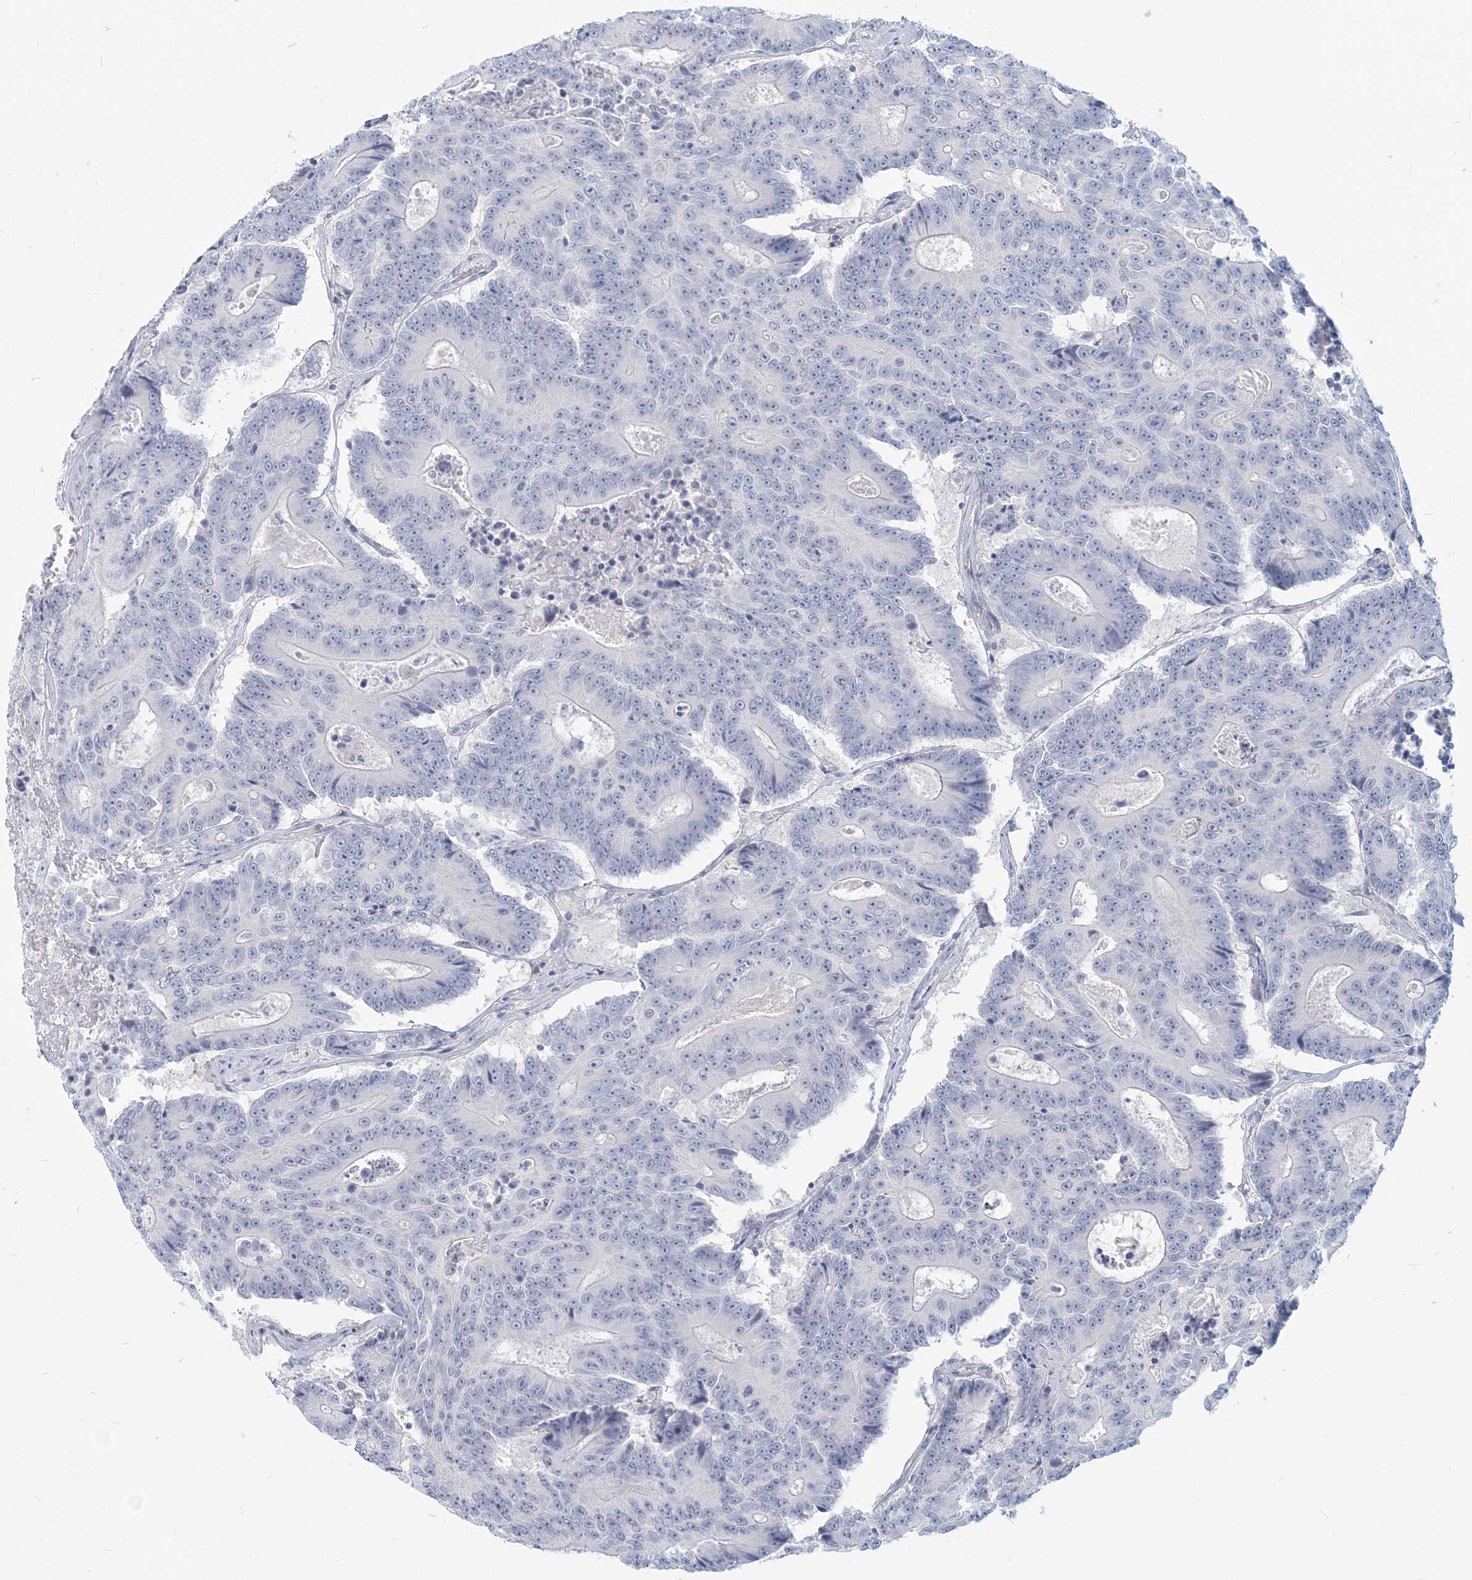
{"staining": {"intensity": "negative", "quantity": "none", "location": "none"}, "tissue": "colorectal cancer", "cell_type": "Tumor cells", "image_type": "cancer", "snomed": [{"axis": "morphology", "description": "Adenocarcinoma, NOS"}, {"axis": "topography", "description": "Colon"}], "caption": "Immunohistochemical staining of human adenocarcinoma (colorectal) exhibits no significant expression in tumor cells.", "gene": "GMPPA", "patient": {"sex": "male", "age": 83}}